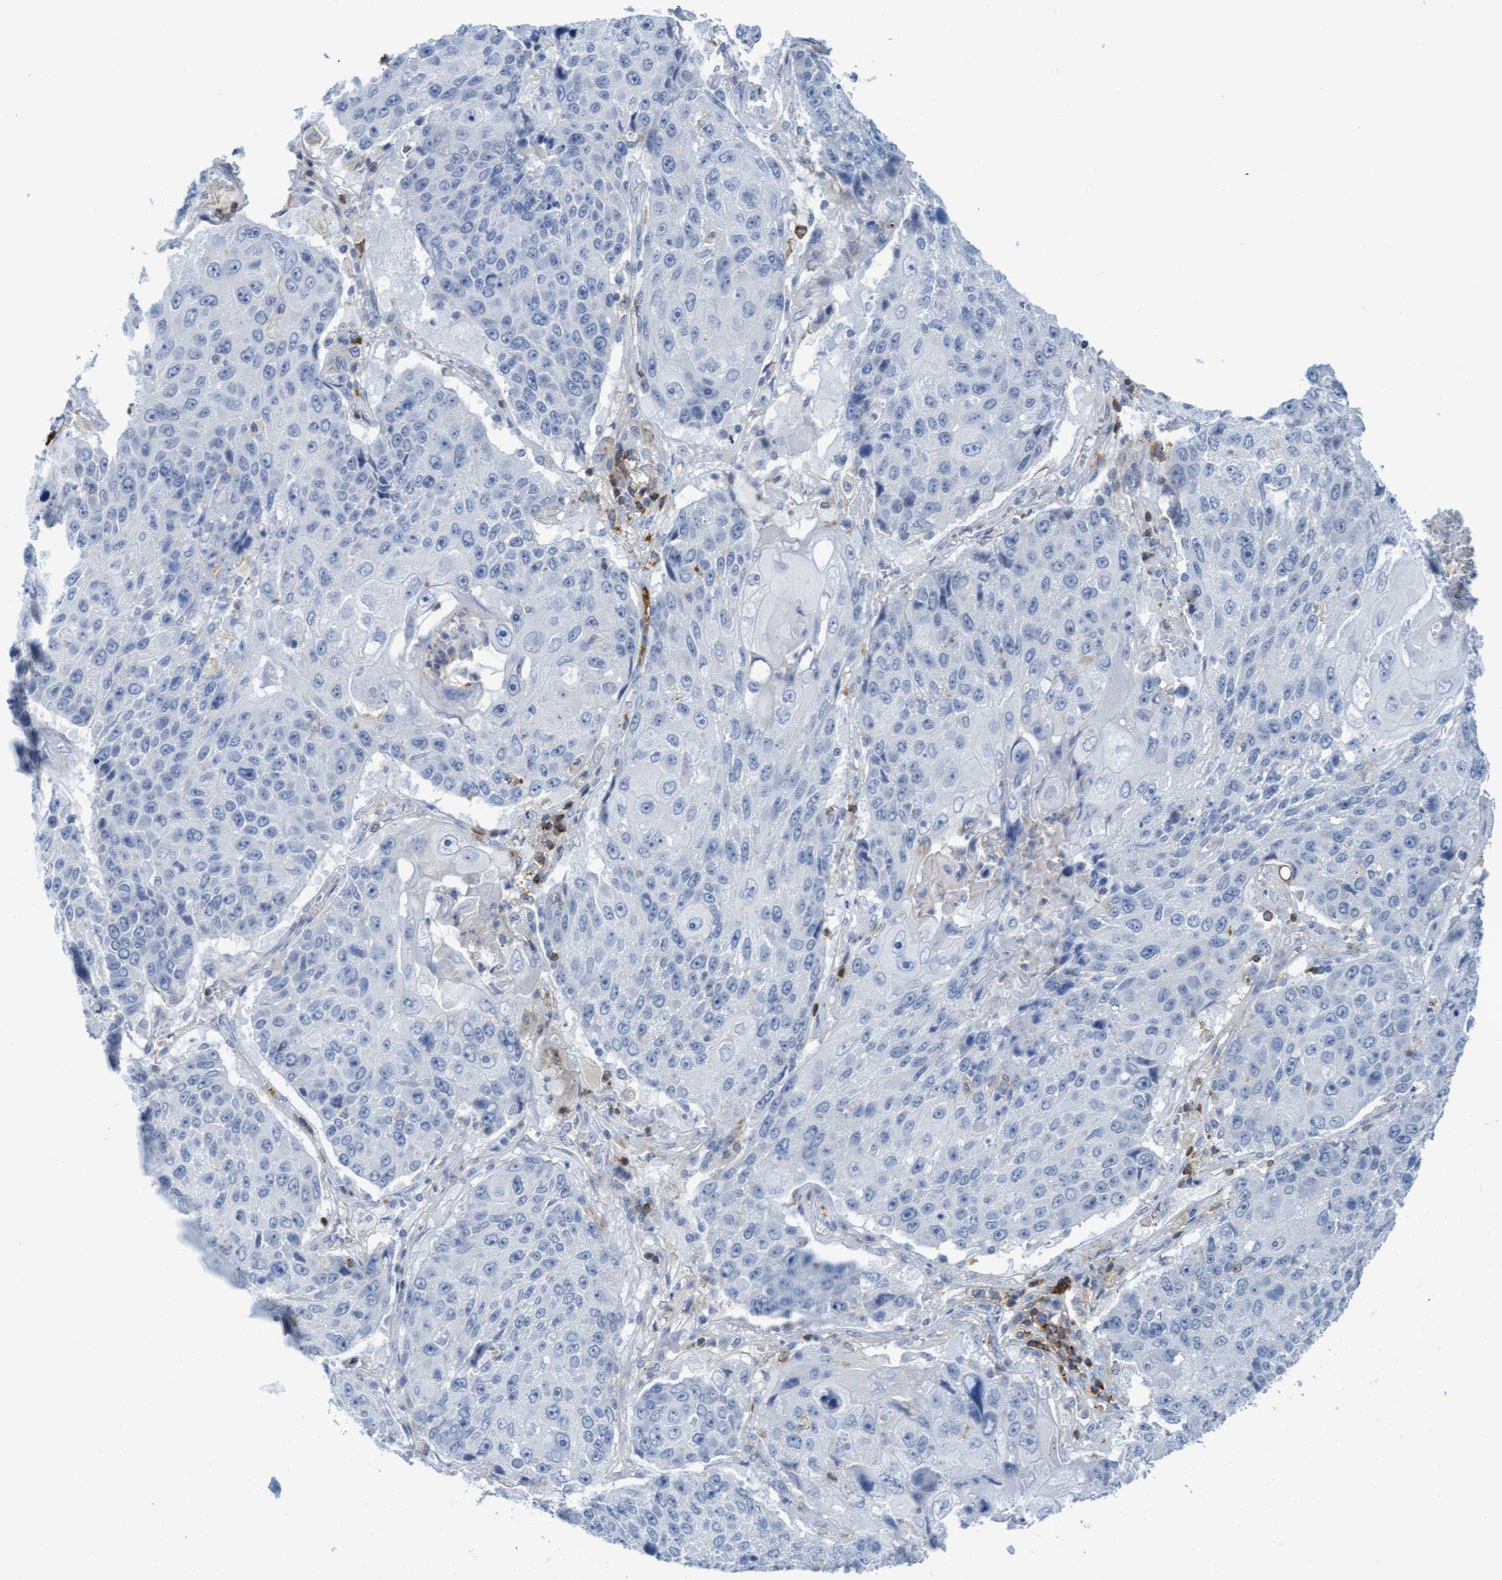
{"staining": {"intensity": "negative", "quantity": "none", "location": "none"}, "tissue": "lung cancer", "cell_type": "Tumor cells", "image_type": "cancer", "snomed": [{"axis": "morphology", "description": "Squamous cell carcinoma, NOS"}, {"axis": "topography", "description": "Lung"}], "caption": "Squamous cell carcinoma (lung) was stained to show a protein in brown. There is no significant positivity in tumor cells.", "gene": "FNBP1", "patient": {"sex": "male", "age": 61}}